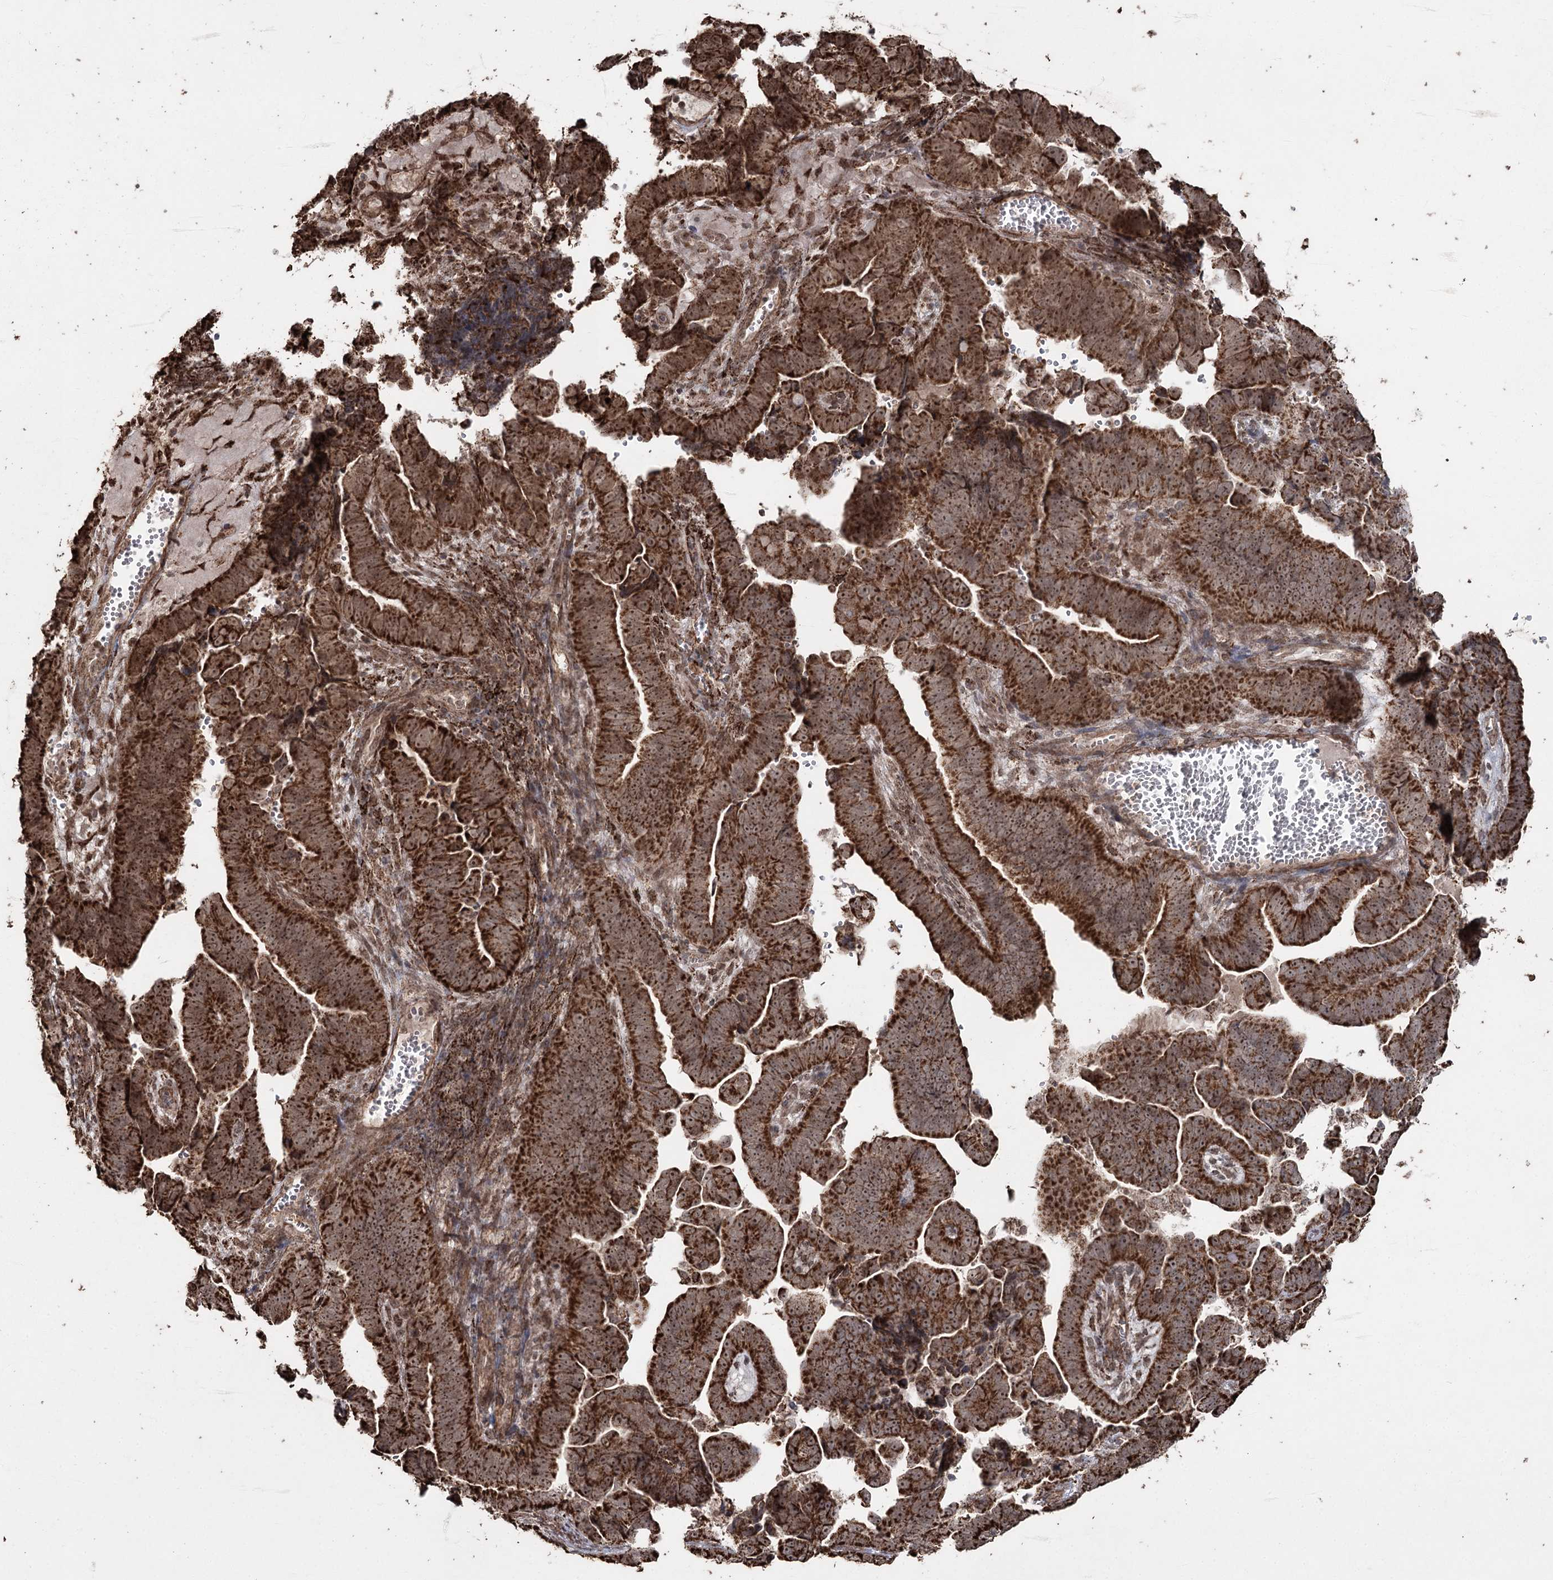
{"staining": {"intensity": "strong", "quantity": ">75%", "location": "cytoplasmic/membranous,nuclear"}, "tissue": "endometrial cancer", "cell_type": "Tumor cells", "image_type": "cancer", "snomed": [{"axis": "morphology", "description": "Adenocarcinoma, NOS"}, {"axis": "topography", "description": "Endometrium"}], "caption": "Protein staining of endometrial adenocarcinoma tissue exhibits strong cytoplasmic/membranous and nuclear expression in approximately >75% of tumor cells.", "gene": "SLF2", "patient": {"sex": "female", "age": 75}}